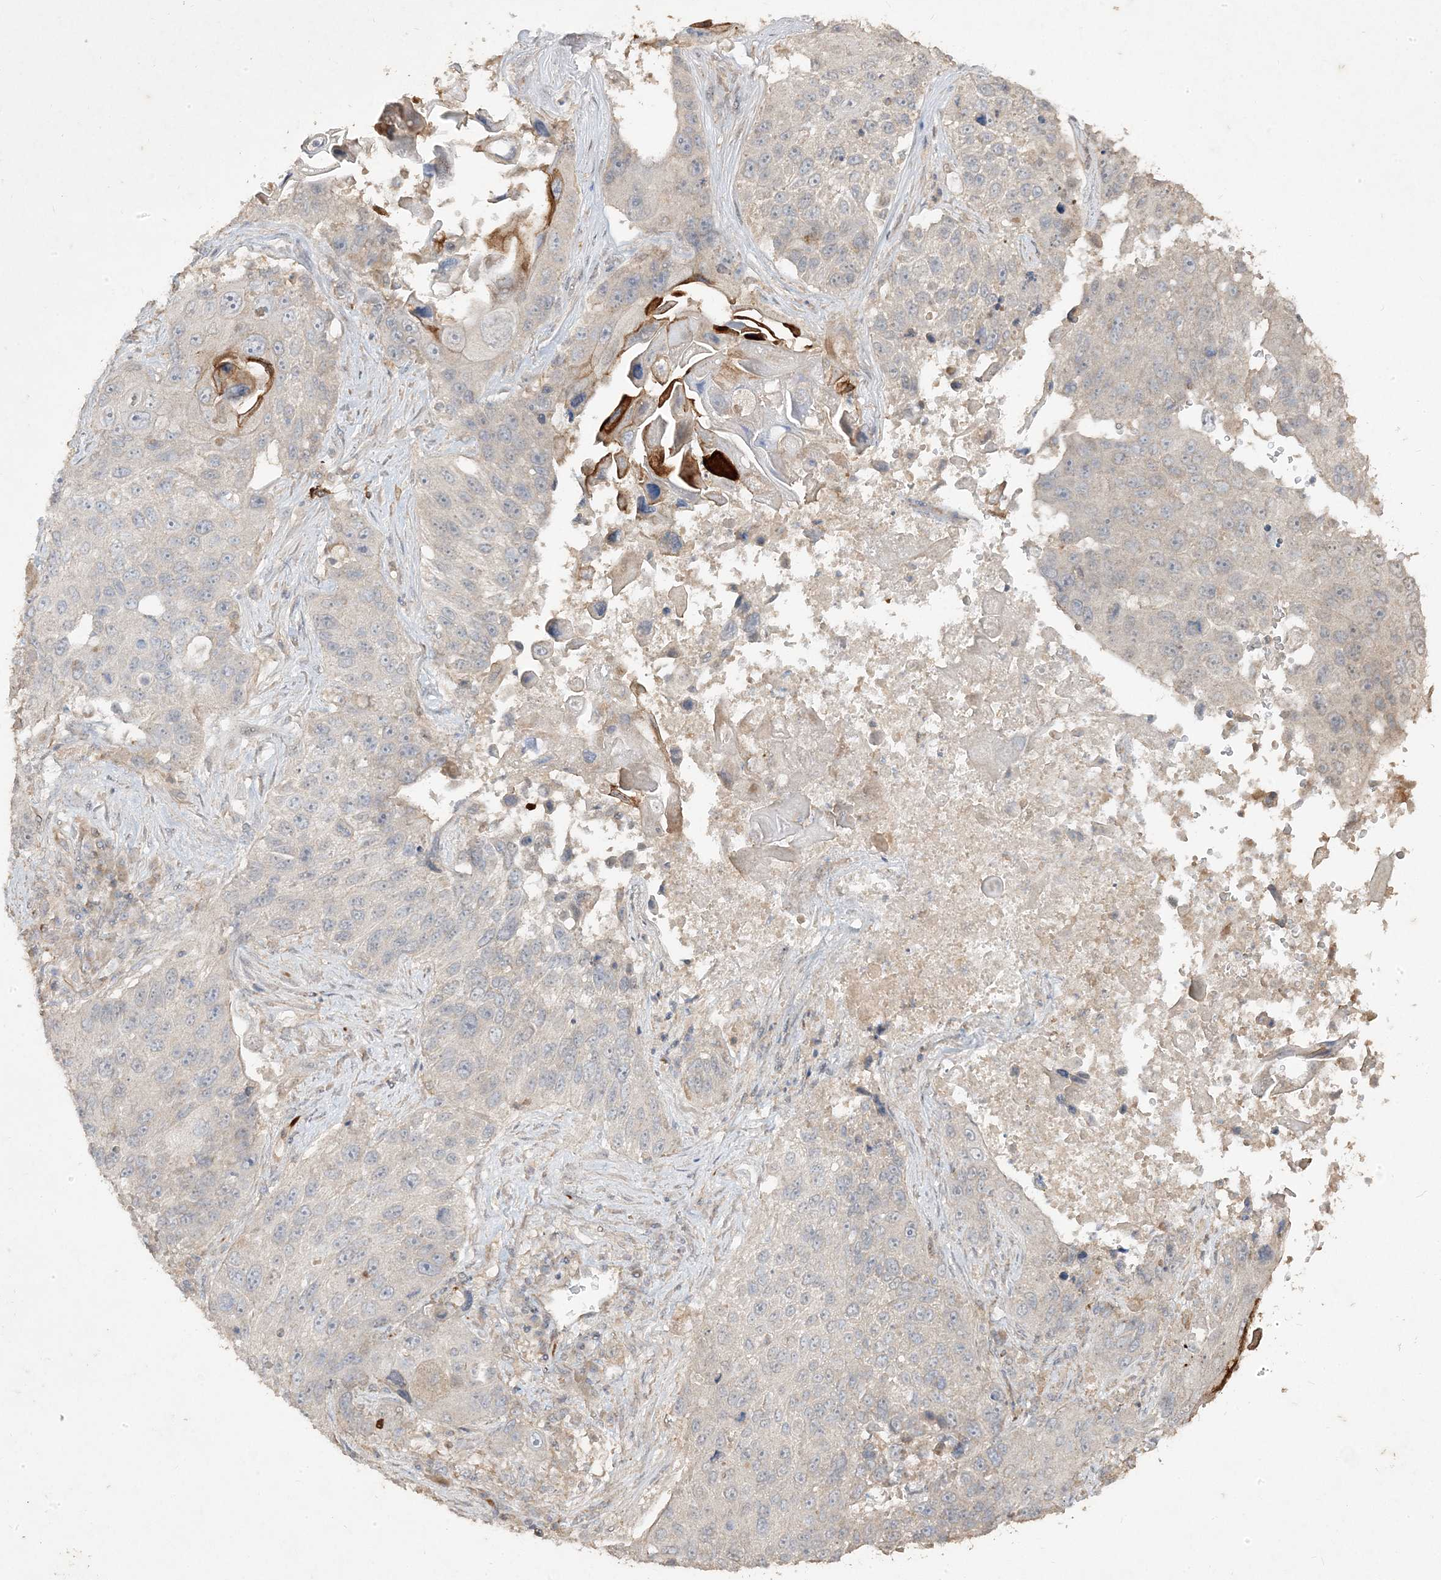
{"staining": {"intensity": "negative", "quantity": "none", "location": "none"}, "tissue": "lung cancer", "cell_type": "Tumor cells", "image_type": "cancer", "snomed": [{"axis": "morphology", "description": "Squamous cell carcinoma, NOS"}, {"axis": "topography", "description": "Lung"}], "caption": "Tumor cells are negative for brown protein staining in squamous cell carcinoma (lung).", "gene": "RGL4", "patient": {"sex": "male", "age": 61}}